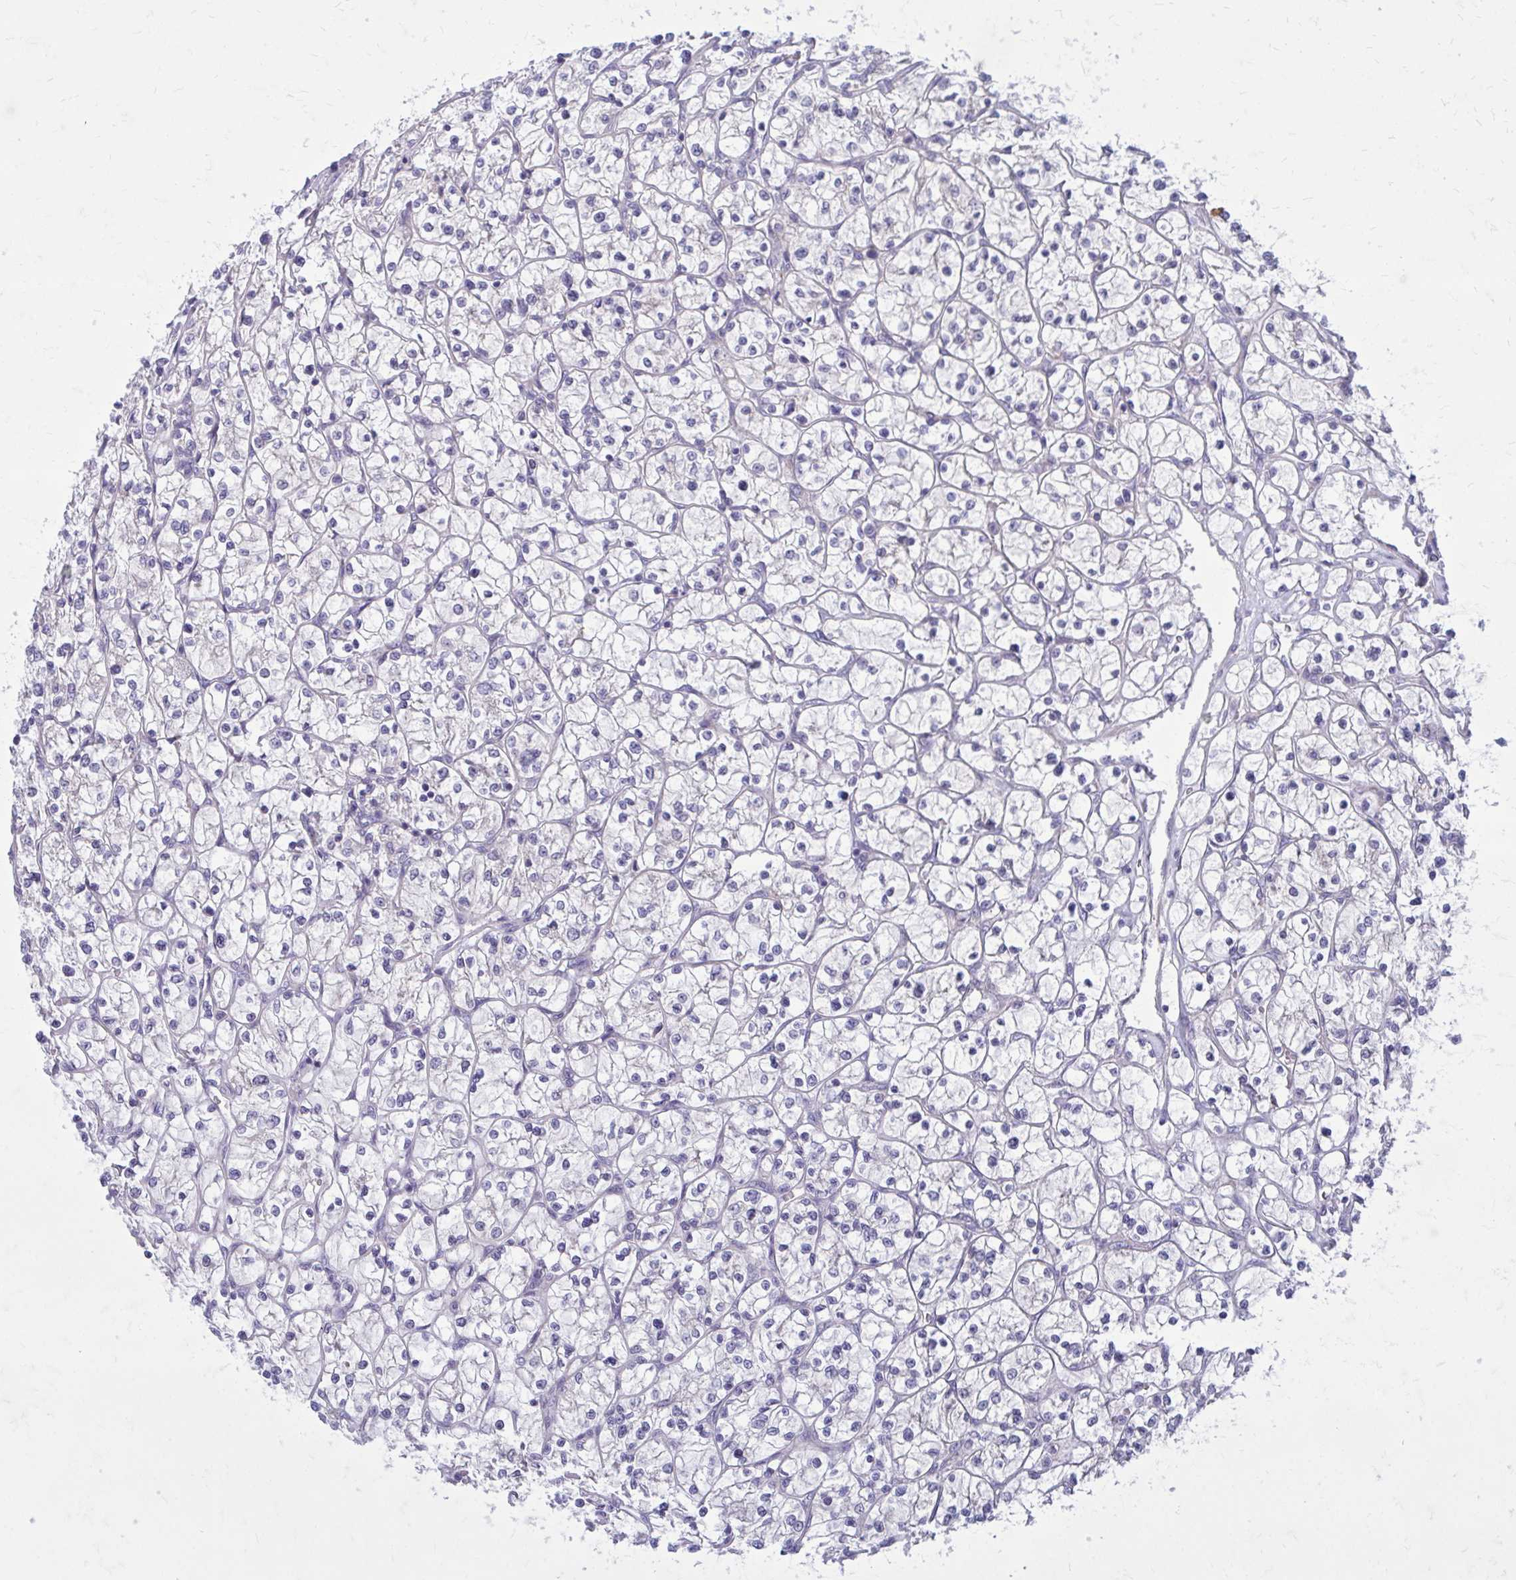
{"staining": {"intensity": "negative", "quantity": "none", "location": "none"}, "tissue": "renal cancer", "cell_type": "Tumor cells", "image_type": "cancer", "snomed": [{"axis": "morphology", "description": "Adenocarcinoma, NOS"}, {"axis": "topography", "description": "Kidney"}], "caption": "There is no significant positivity in tumor cells of adenocarcinoma (renal).", "gene": "GIGYF2", "patient": {"sex": "female", "age": 64}}